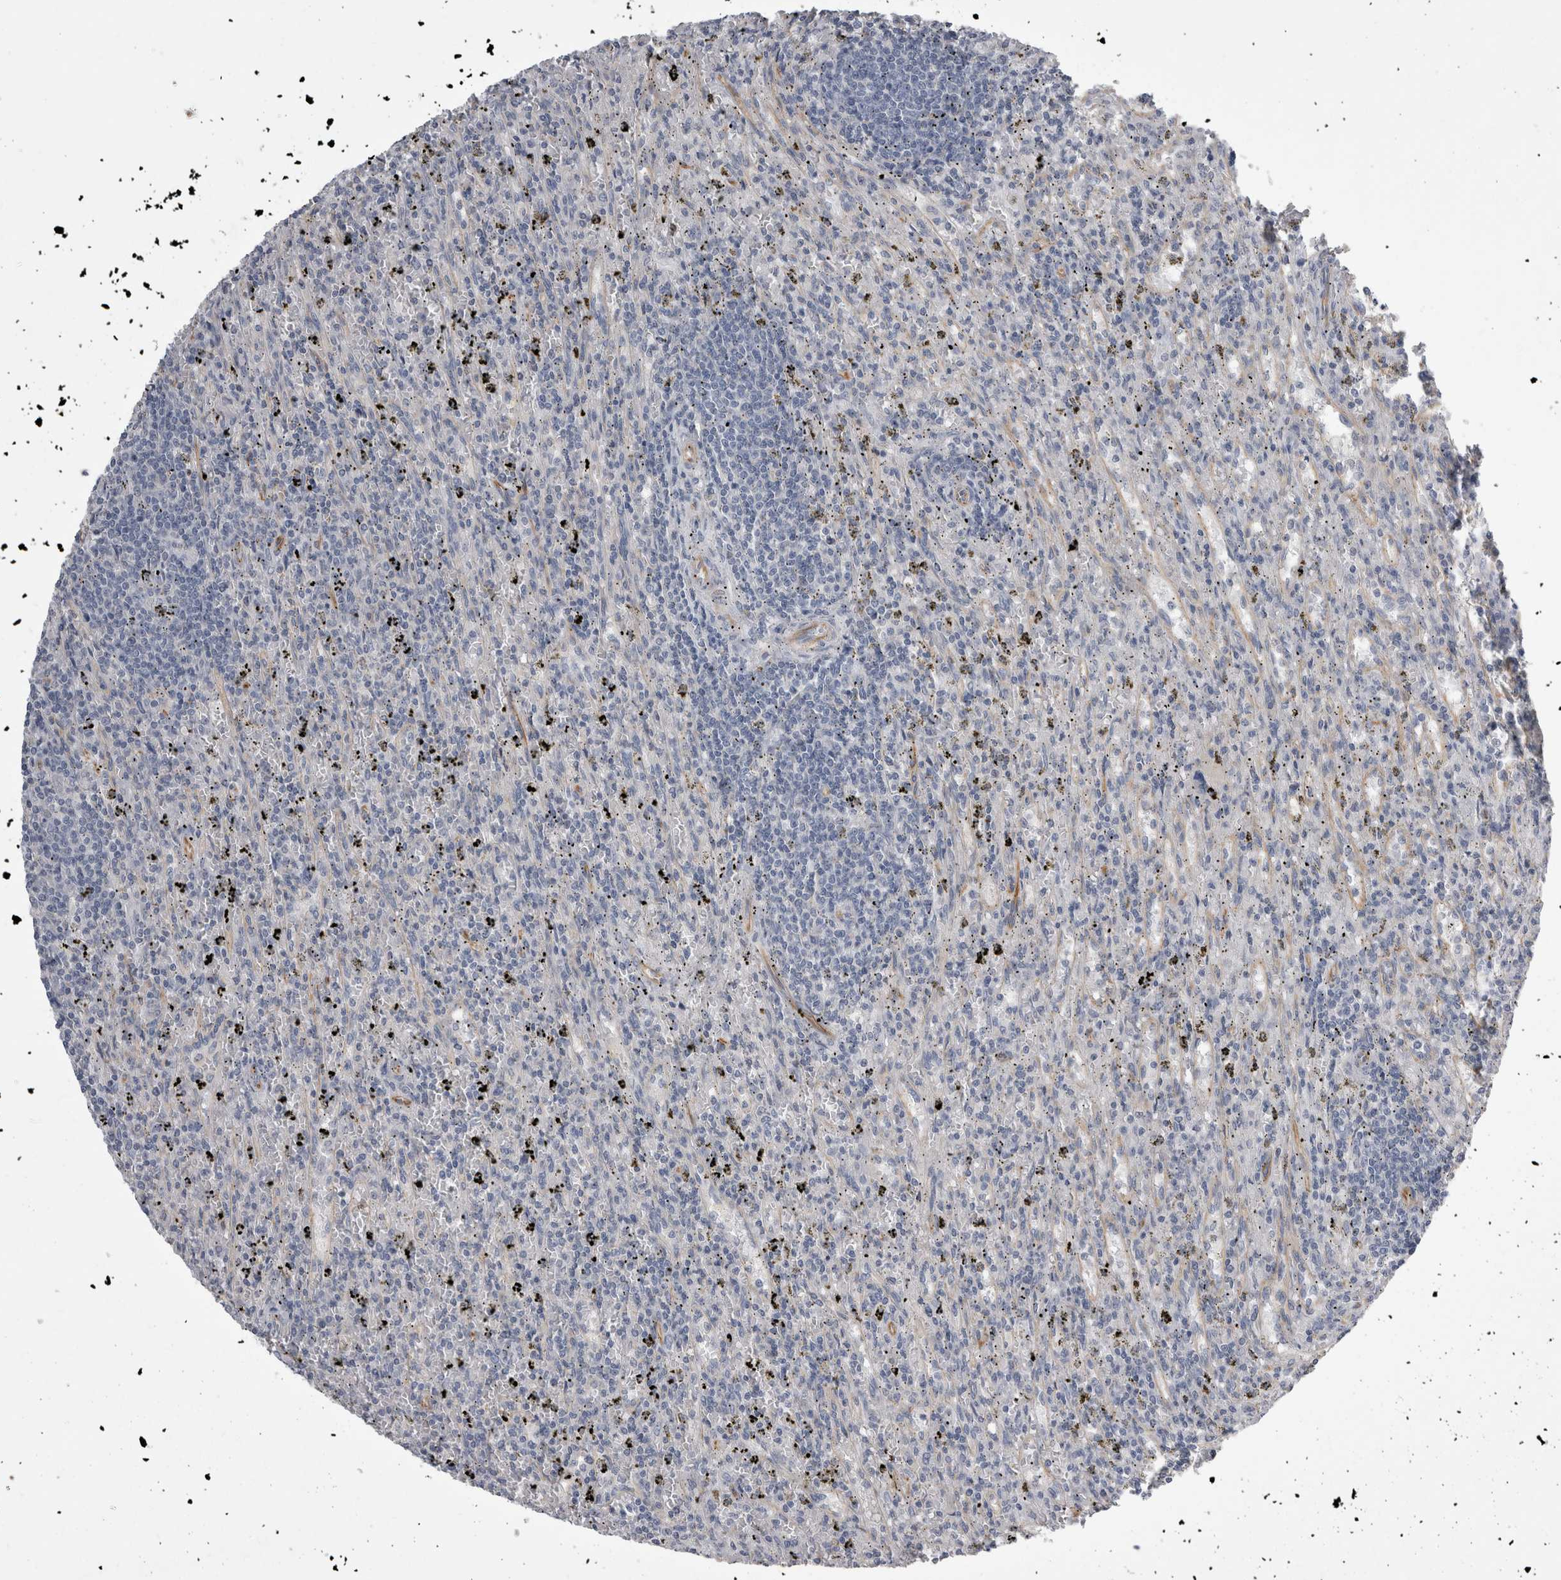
{"staining": {"intensity": "negative", "quantity": "none", "location": "none"}, "tissue": "lymphoma", "cell_type": "Tumor cells", "image_type": "cancer", "snomed": [{"axis": "morphology", "description": "Malignant lymphoma, non-Hodgkin's type, Low grade"}, {"axis": "topography", "description": "Spleen"}], "caption": "This histopathology image is of low-grade malignant lymphoma, non-Hodgkin's type stained with immunohistochemistry to label a protein in brown with the nuclei are counter-stained blue. There is no staining in tumor cells. (Immunohistochemistry, brightfield microscopy, high magnification).", "gene": "STRADB", "patient": {"sex": "male", "age": 76}}